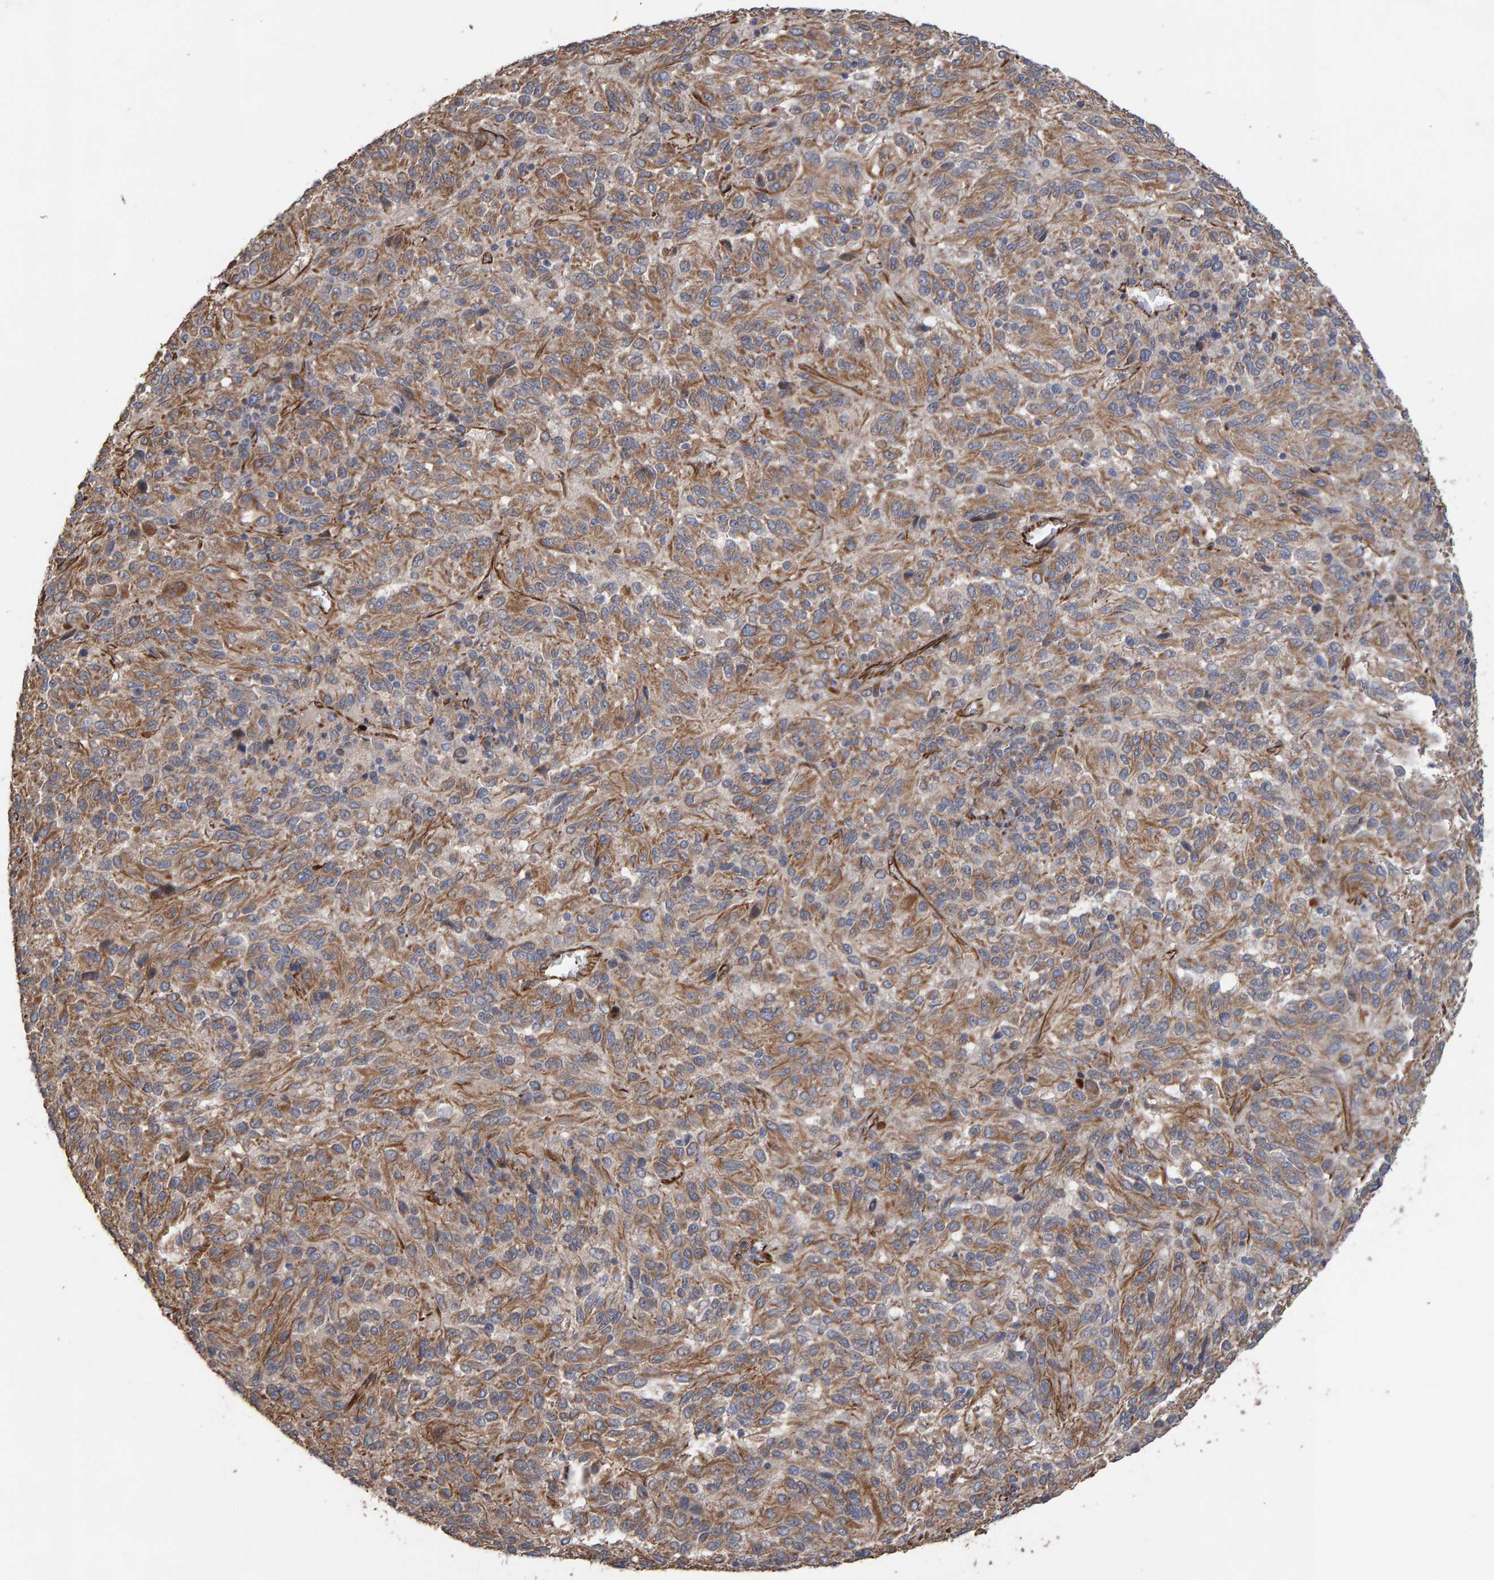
{"staining": {"intensity": "moderate", "quantity": ">75%", "location": "cytoplasmic/membranous"}, "tissue": "melanoma", "cell_type": "Tumor cells", "image_type": "cancer", "snomed": [{"axis": "morphology", "description": "Malignant melanoma, Metastatic site"}, {"axis": "topography", "description": "Lung"}], "caption": "Melanoma stained with a protein marker demonstrates moderate staining in tumor cells.", "gene": "ZNF347", "patient": {"sex": "male", "age": 64}}